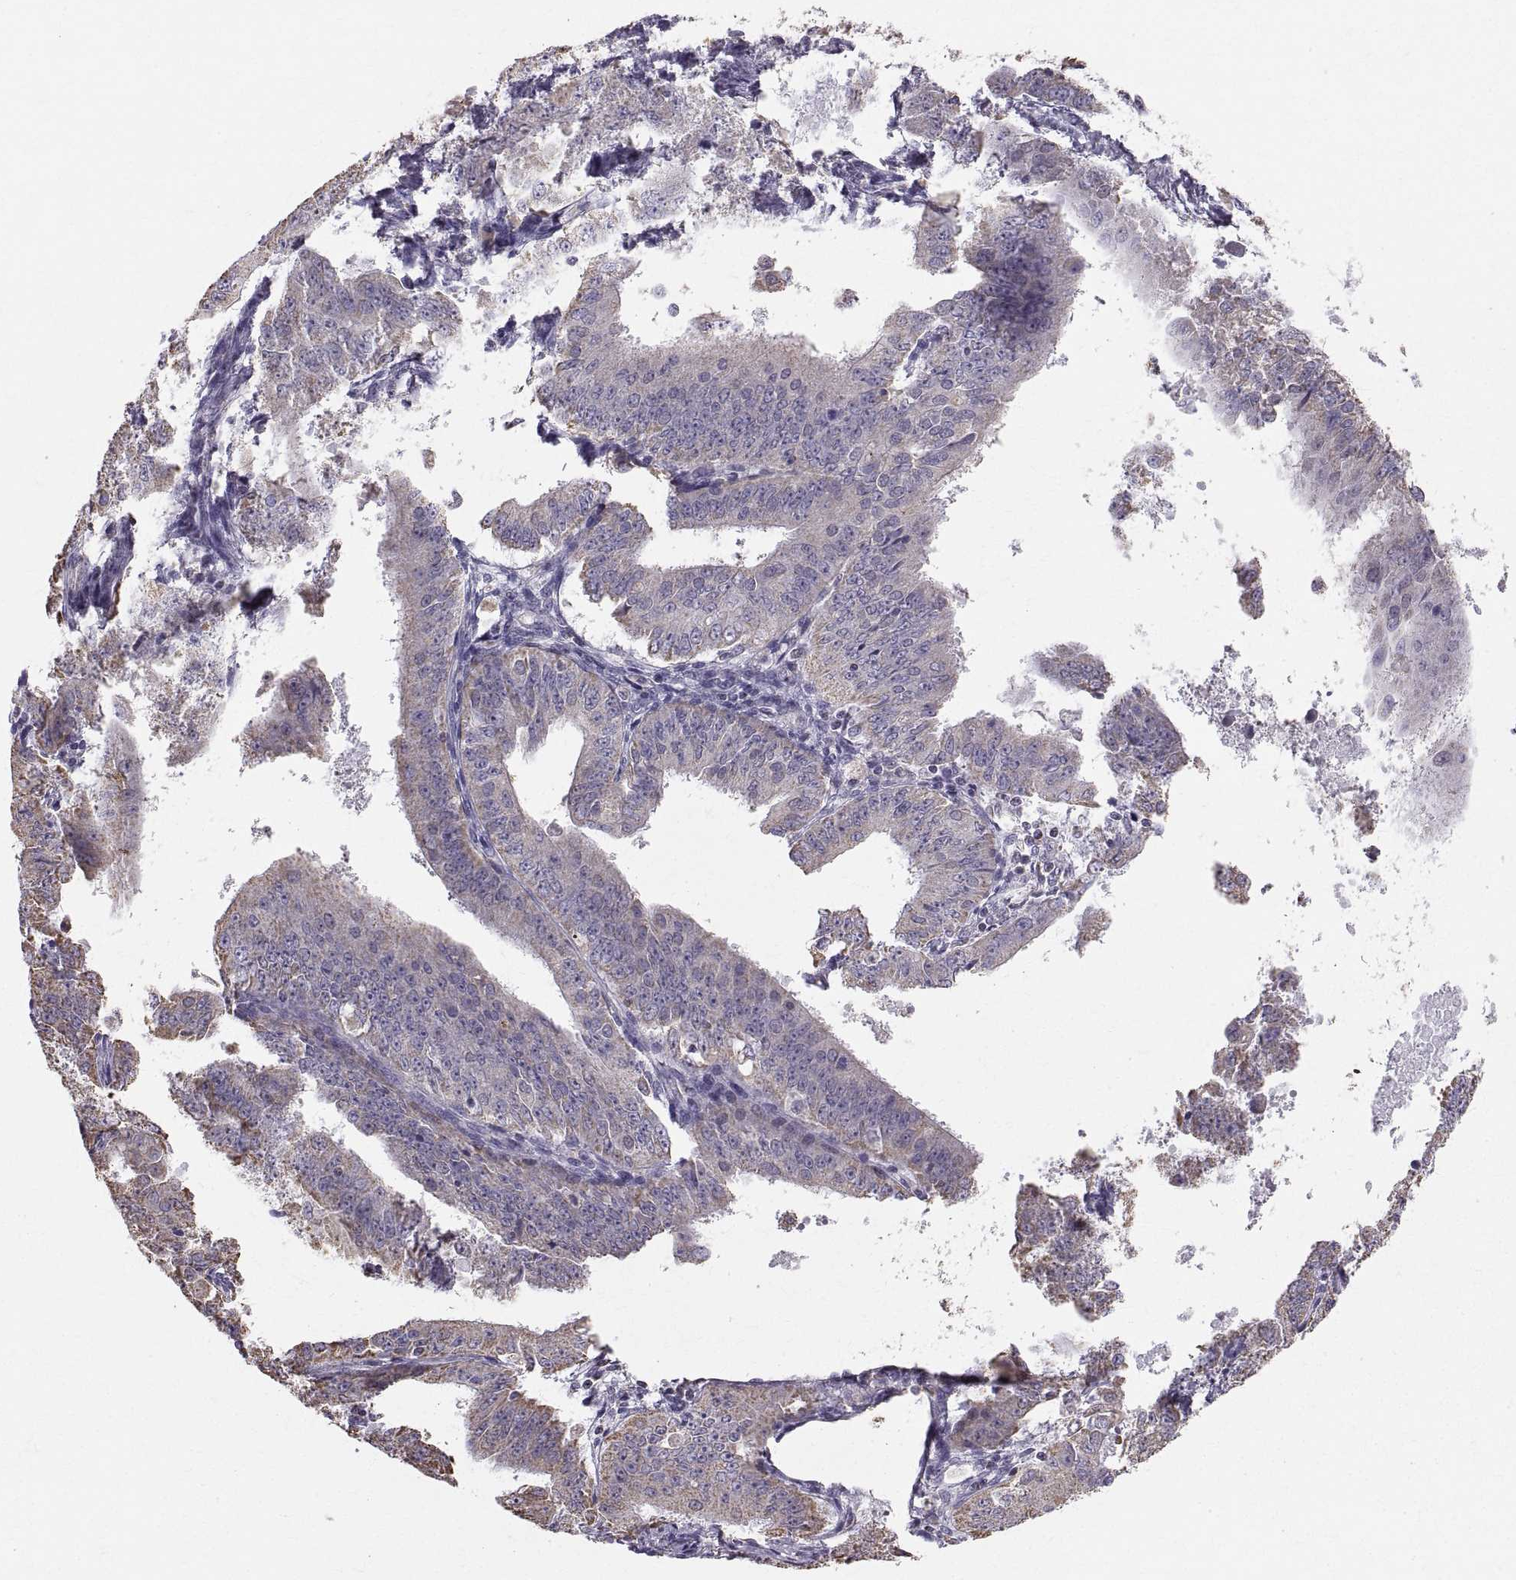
{"staining": {"intensity": "moderate", "quantity": "<25%", "location": "cytoplasmic/membranous"}, "tissue": "ovarian cancer", "cell_type": "Tumor cells", "image_type": "cancer", "snomed": [{"axis": "morphology", "description": "Carcinoma, endometroid"}, {"axis": "topography", "description": "Ovary"}], "caption": "The micrograph shows immunohistochemical staining of endometroid carcinoma (ovarian). There is moderate cytoplasmic/membranous expression is identified in about <25% of tumor cells.", "gene": "STMND1", "patient": {"sex": "female", "age": 42}}